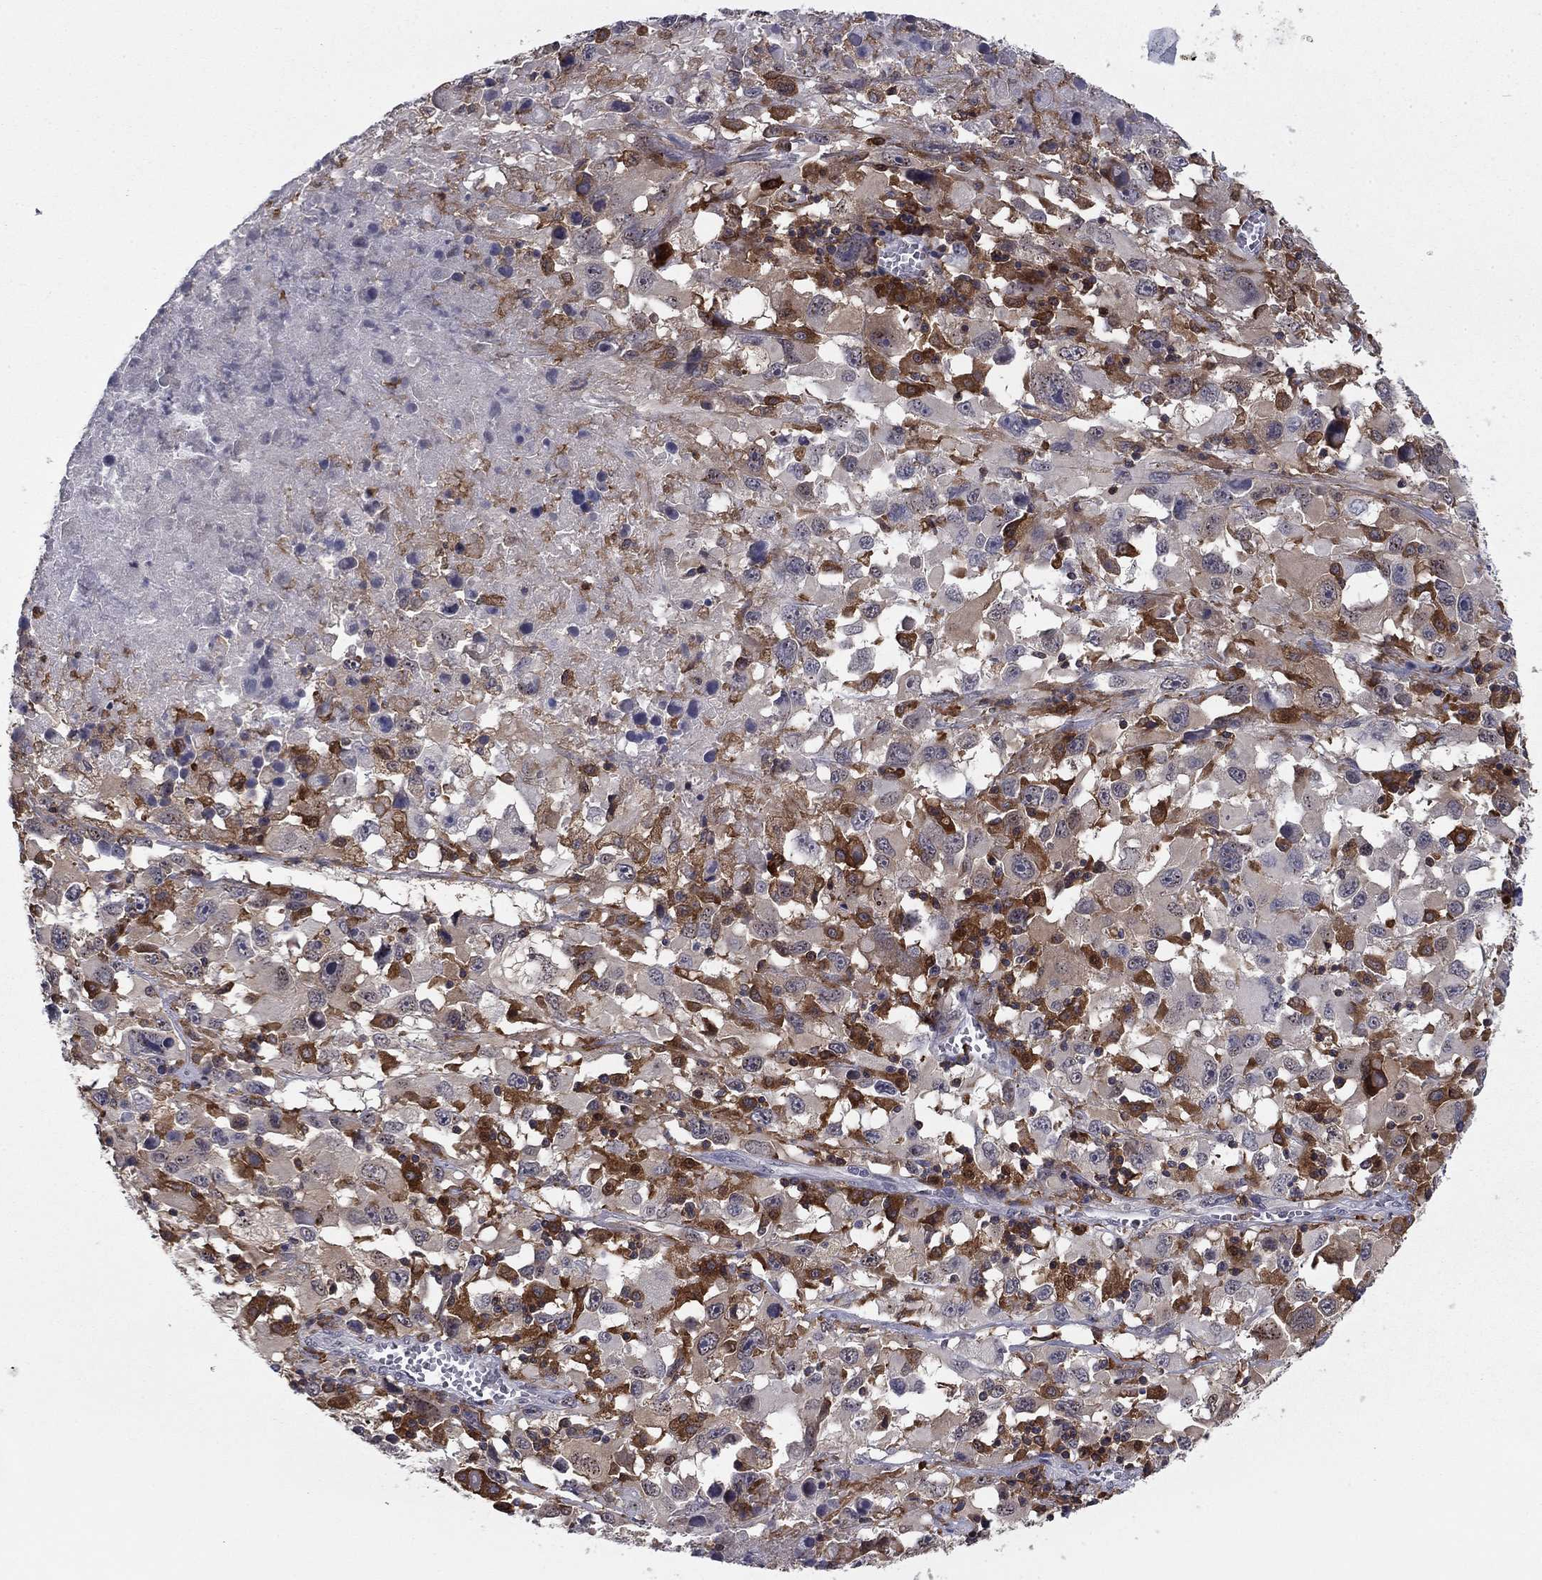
{"staining": {"intensity": "strong", "quantity": "<25%", "location": "cytoplasmic/membranous"}, "tissue": "melanoma", "cell_type": "Tumor cells", "image_type": "cancer", "snomed": [{"axis": "morphology", "description": "Malignant melanoma, Metastatic site"}, {"axis": "topography", "description": "Soft tissue"}], "caption": "Immunohistochemical staining of melanoma shows strong cytoplasmic/membranous protein staining in approximately <25% of tumor cells.", "gene": "PLCB2", "patient": {"sex": "male", "age": 50}}